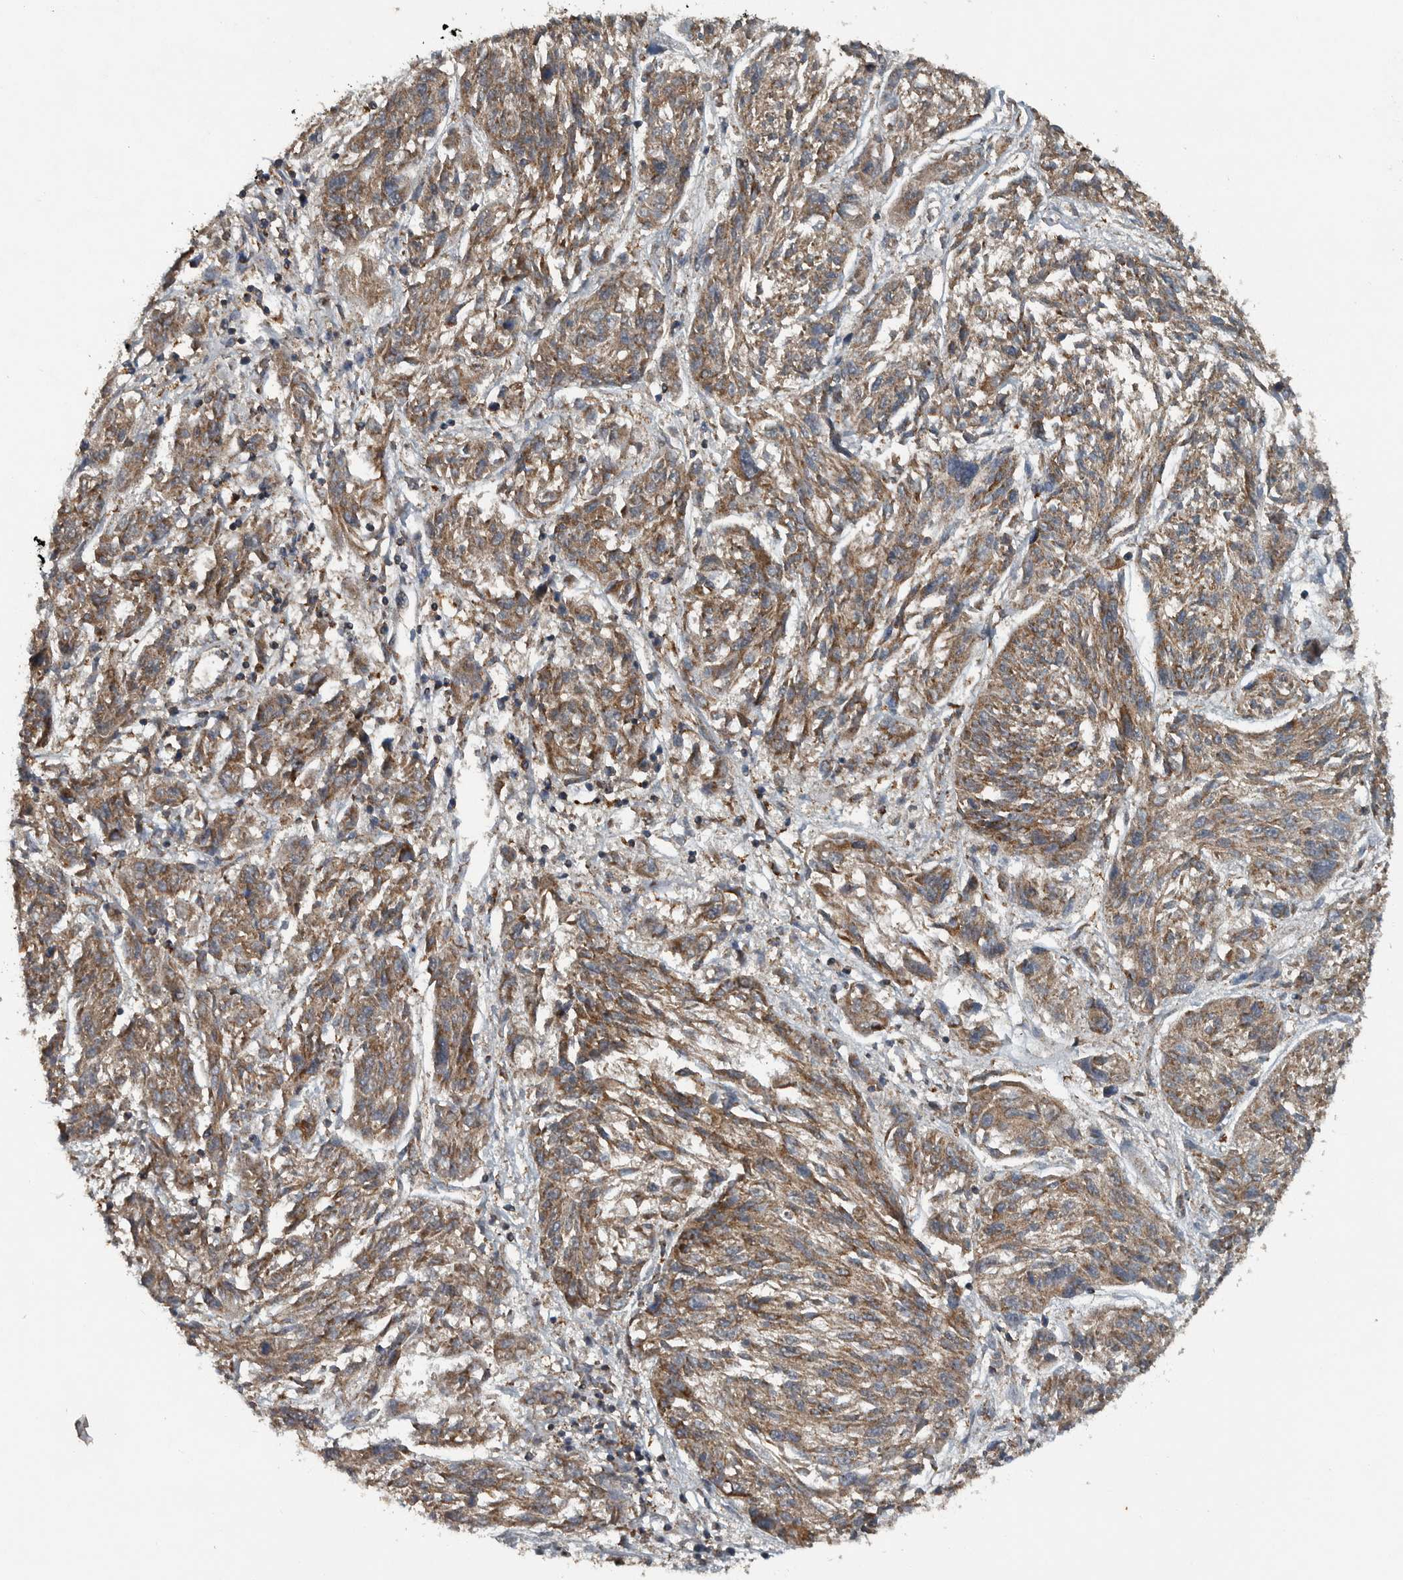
{"staining": {"intensity": "moderate", "quantity": ">75%", "location": "cytoplasmic/membranous"}, "tissue": "melanoma", "cell_type": "Tumor cells", "image_type": "cancer", "snomed": [{"axis": "morphology", "description": "Malignant melanoma, NOS"}, {"axis": "topography", "description": "Skin"}], "caption": "Immunohistochemical staining of human melanoma reveals moderate cytoplasmic/membranous protein positivity in about >75% of tumor cells. The protein of interest is shown in brown color, while the nuclei are stained blue.", "gene": "IL6ST", "patient": {"sex": "male", "age": 53}}